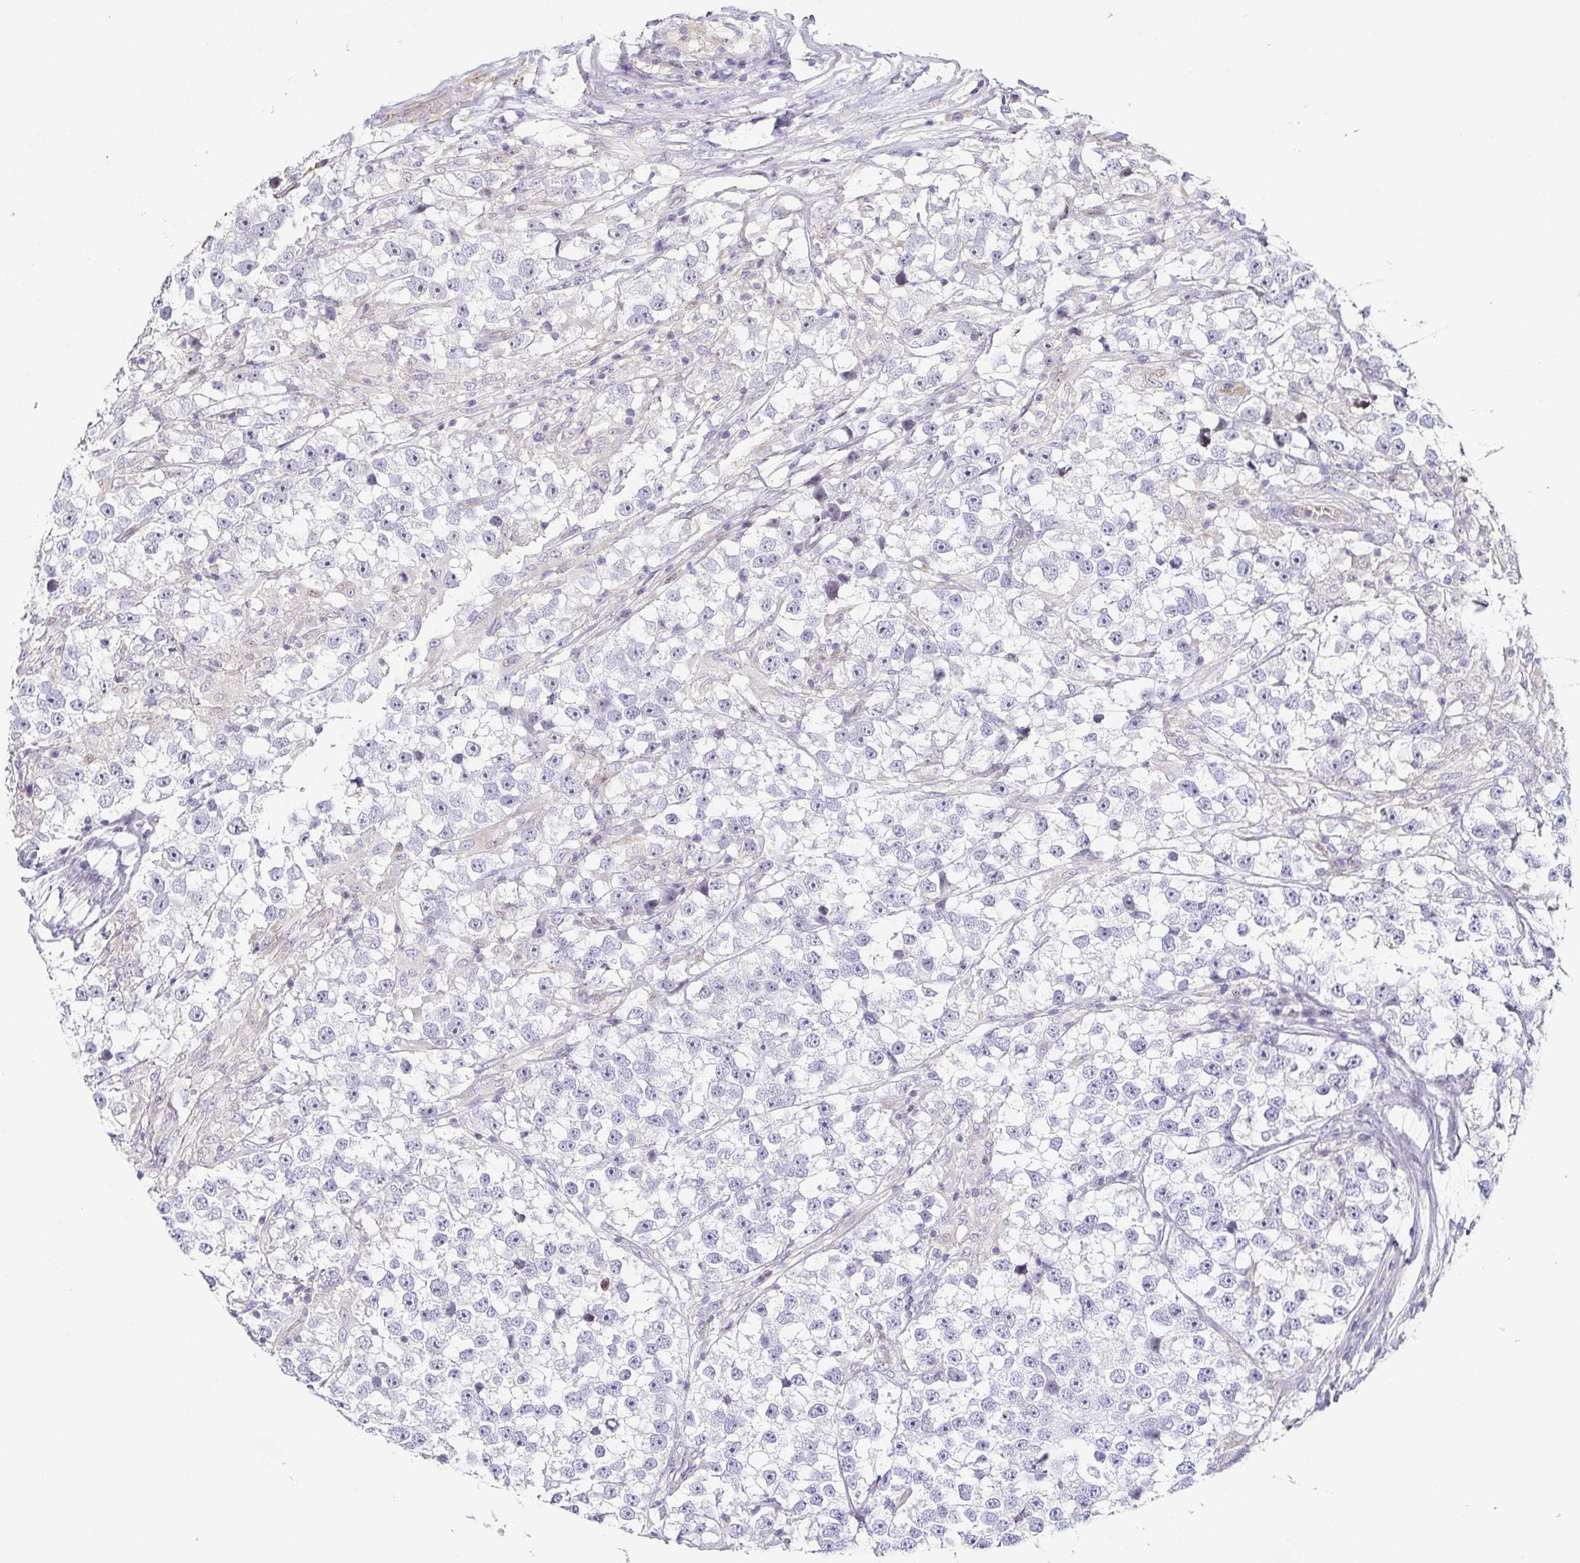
{"staining": {"intensity": "negative", "quantity": "none", "location": "none"}, "tissue": "testis cancer", "cell_type": "Tumor cells", "image_type": "cancer", "snomed": [{"axis": "morphology", "description": "Seminoma, NOS"}, {"axis": "topography", "description": "Testis"}], "caption": "Tumor cells show no significant protein staining in testis seminoma.", "gene": "FAM162B", "patient": {"sex": "male", "age": 46}}